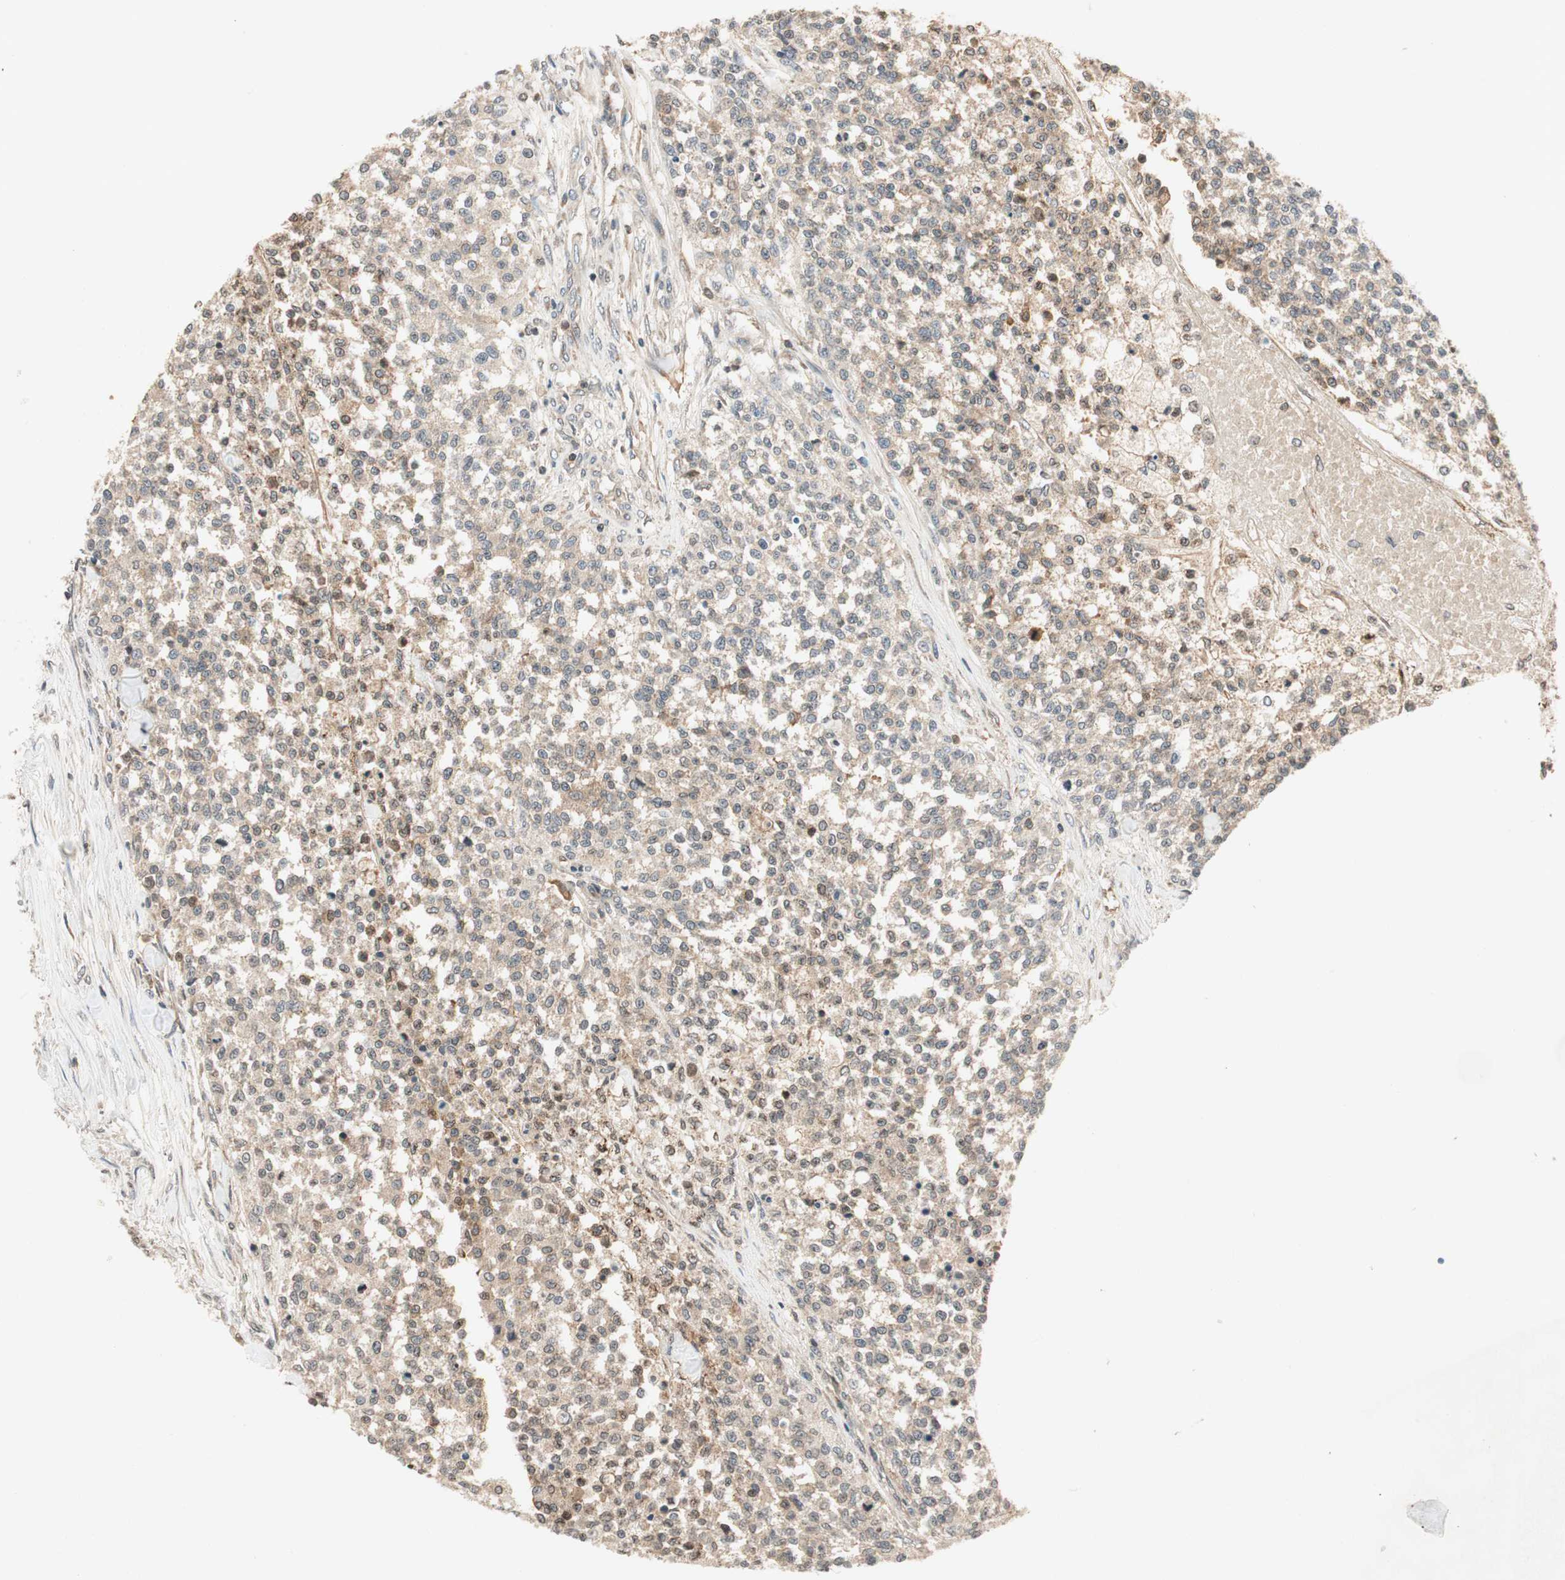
{"staining": {"intensity": "weak", "quantity": ">75%", "location": "cytoplasmic/membranous"}, "tissue": "testis cancer", "cell_type": "Tumor cells", "image_type": "cancer", "snomed": [{"axis": "morphology", "description": "Seminoma, NOS"}, {"axis": "topography", "description": "Testis"}], "caption": "This image displays immunohistochemistry (IHC) staining of human testis cancer (seminoma), with low weak cytoplasmic/membranous expression in about >75% of tumor cells.", "gene": "GCLM", "patient": {"sex": "male", "age": 59}}